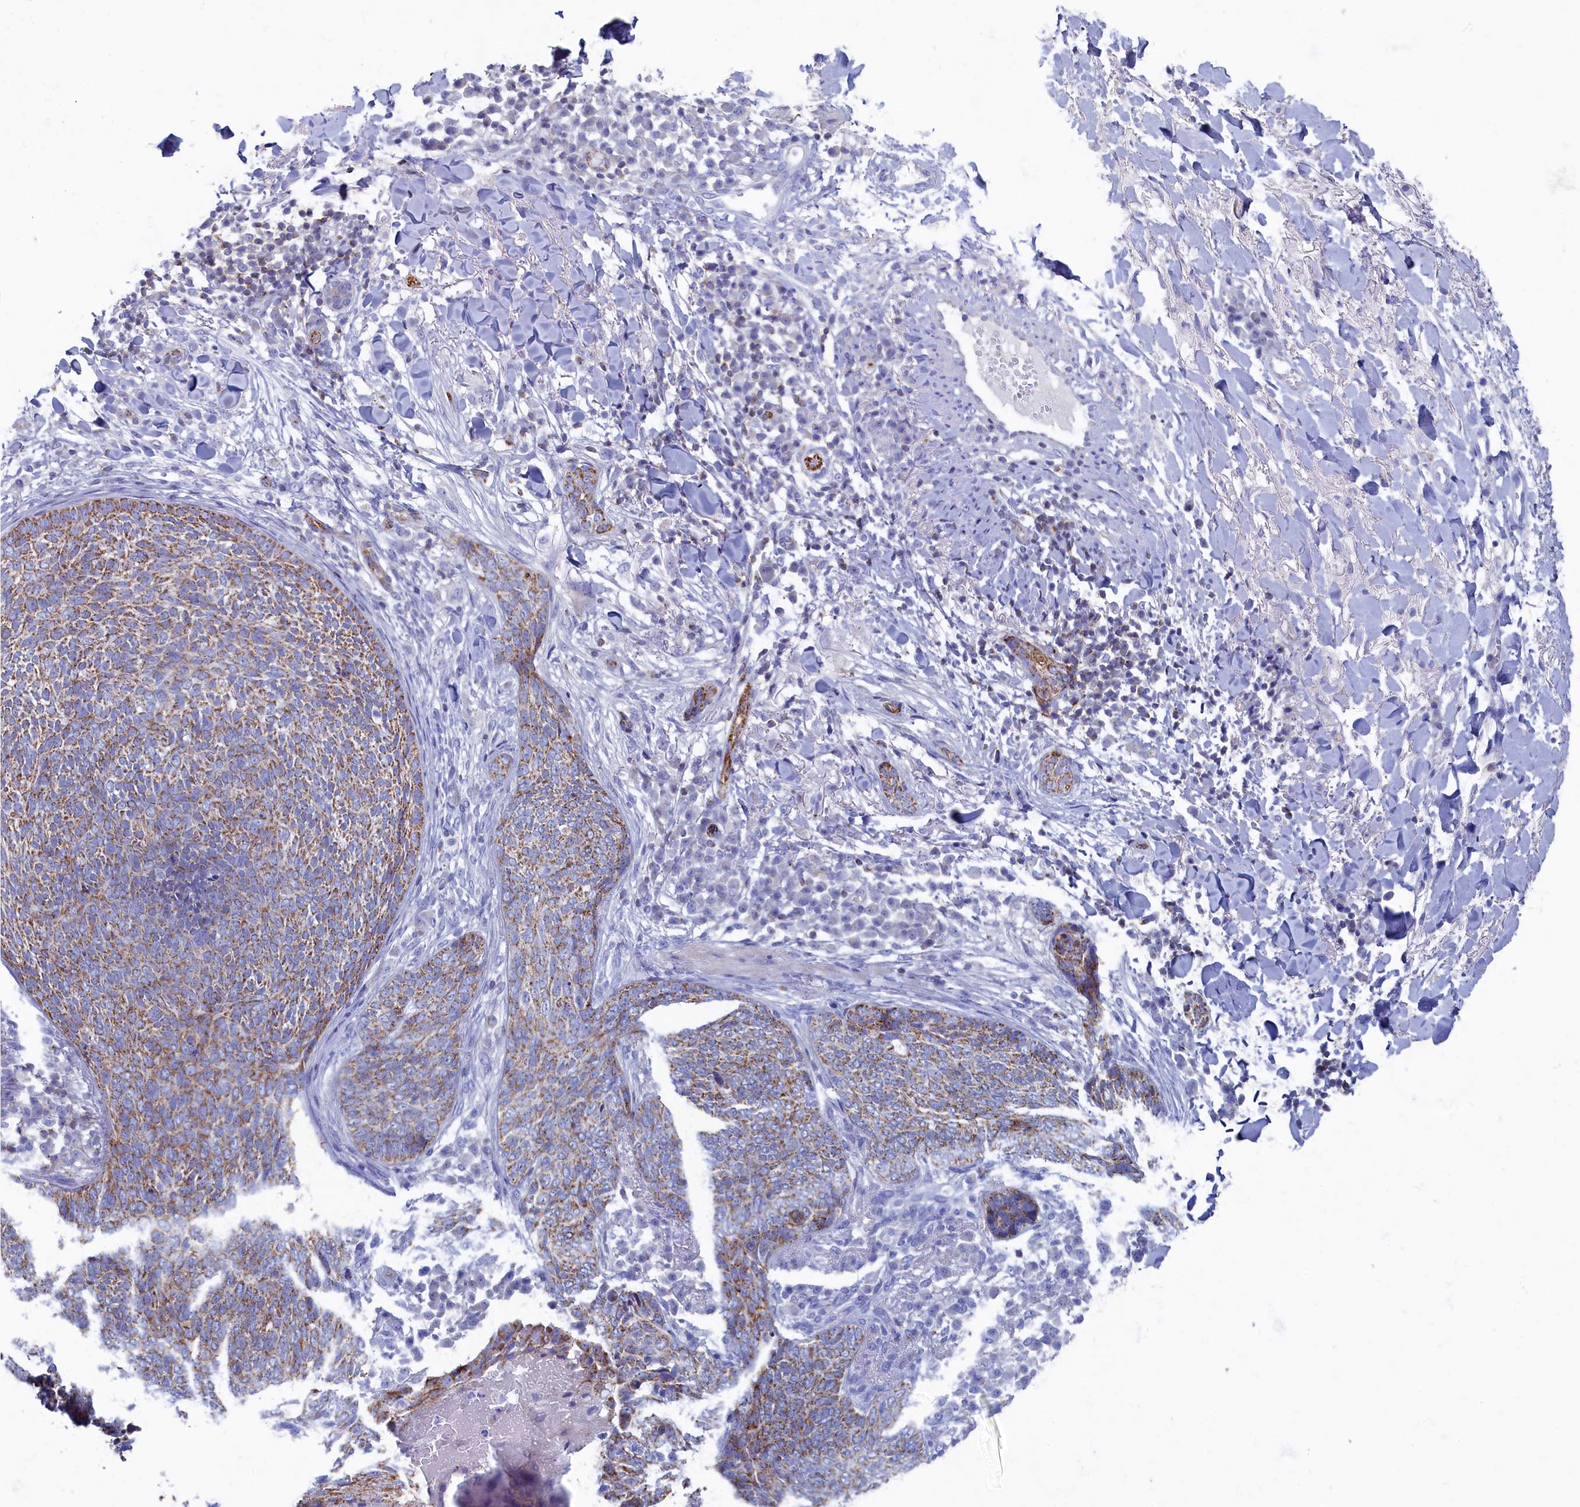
{"staining": {"intensity": "moderate", "quantity": "25%-75%", "location": "cytoplasmic/membranous"}, "tissue": "skin cancer", "cell_type": "Tumor cells", "image_type": "cancer", "snomed": [{"axis": "morphology", "description": "Basal cell carcinoma"}, {"axis": "topography", "description": "Skin"}], "caption": "This is a photomicrograph of immunohistochemistry staining of skin cancer, which shows moderate positivity in the cytoplasmic/membranous of tumor cells.", "gene": "OCIAD2", "patient": {"sex": "male", "age": 85}}